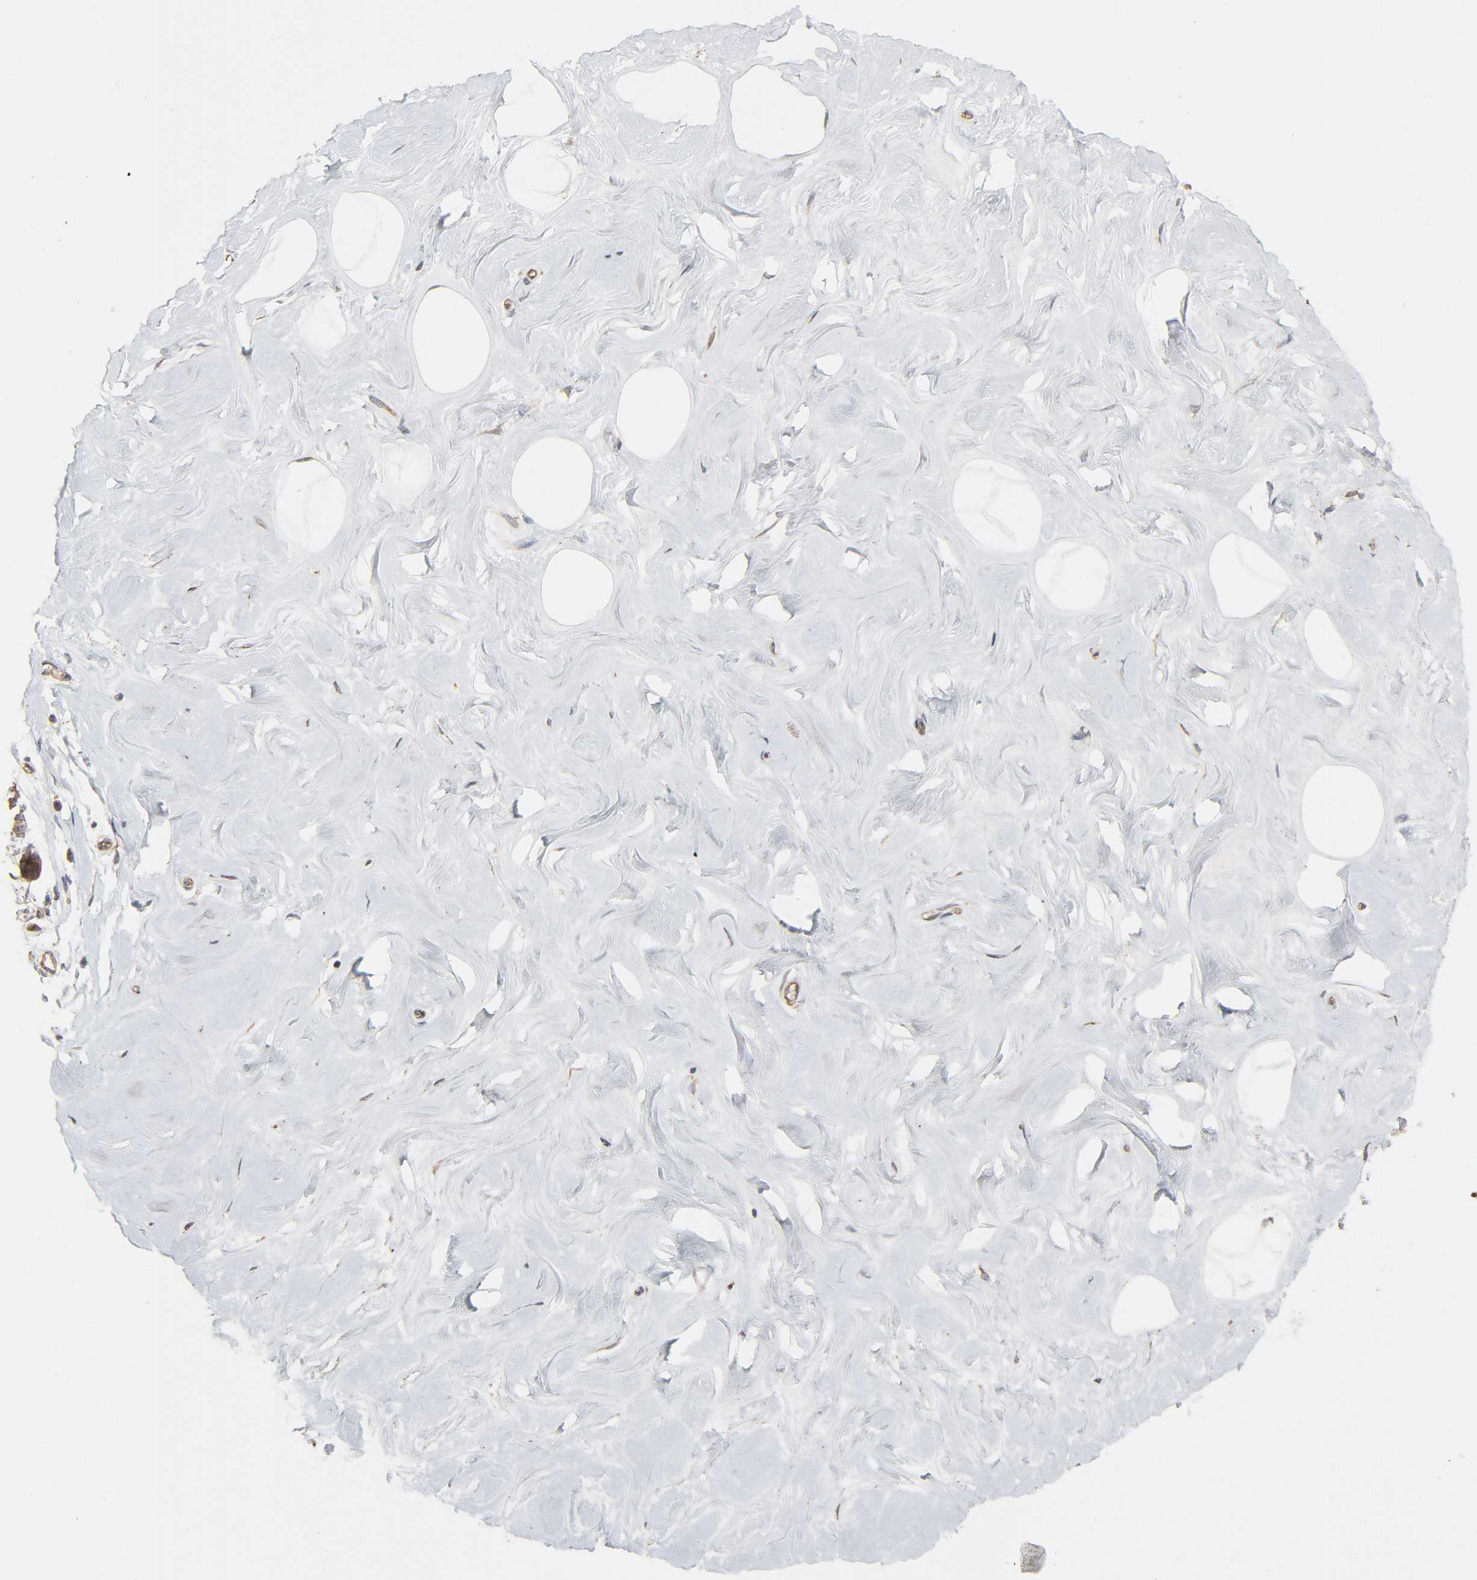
{"staining": {"intensity": "negative", "quantity": "none", "location": "none"}, "tissue": "breast", "cell_type": "Adipocytes", "image_type": "normal", "snomed": [{"axis": "morphology", "description": "Normal tissue, NOS"}, {"axis": "topography", "description": "Breast"}], "caption": "Image shows no protein positivity in adipocytes of normal breast.", "gene": "CDK6", "patient": {"sex": "female", "age": 23}}